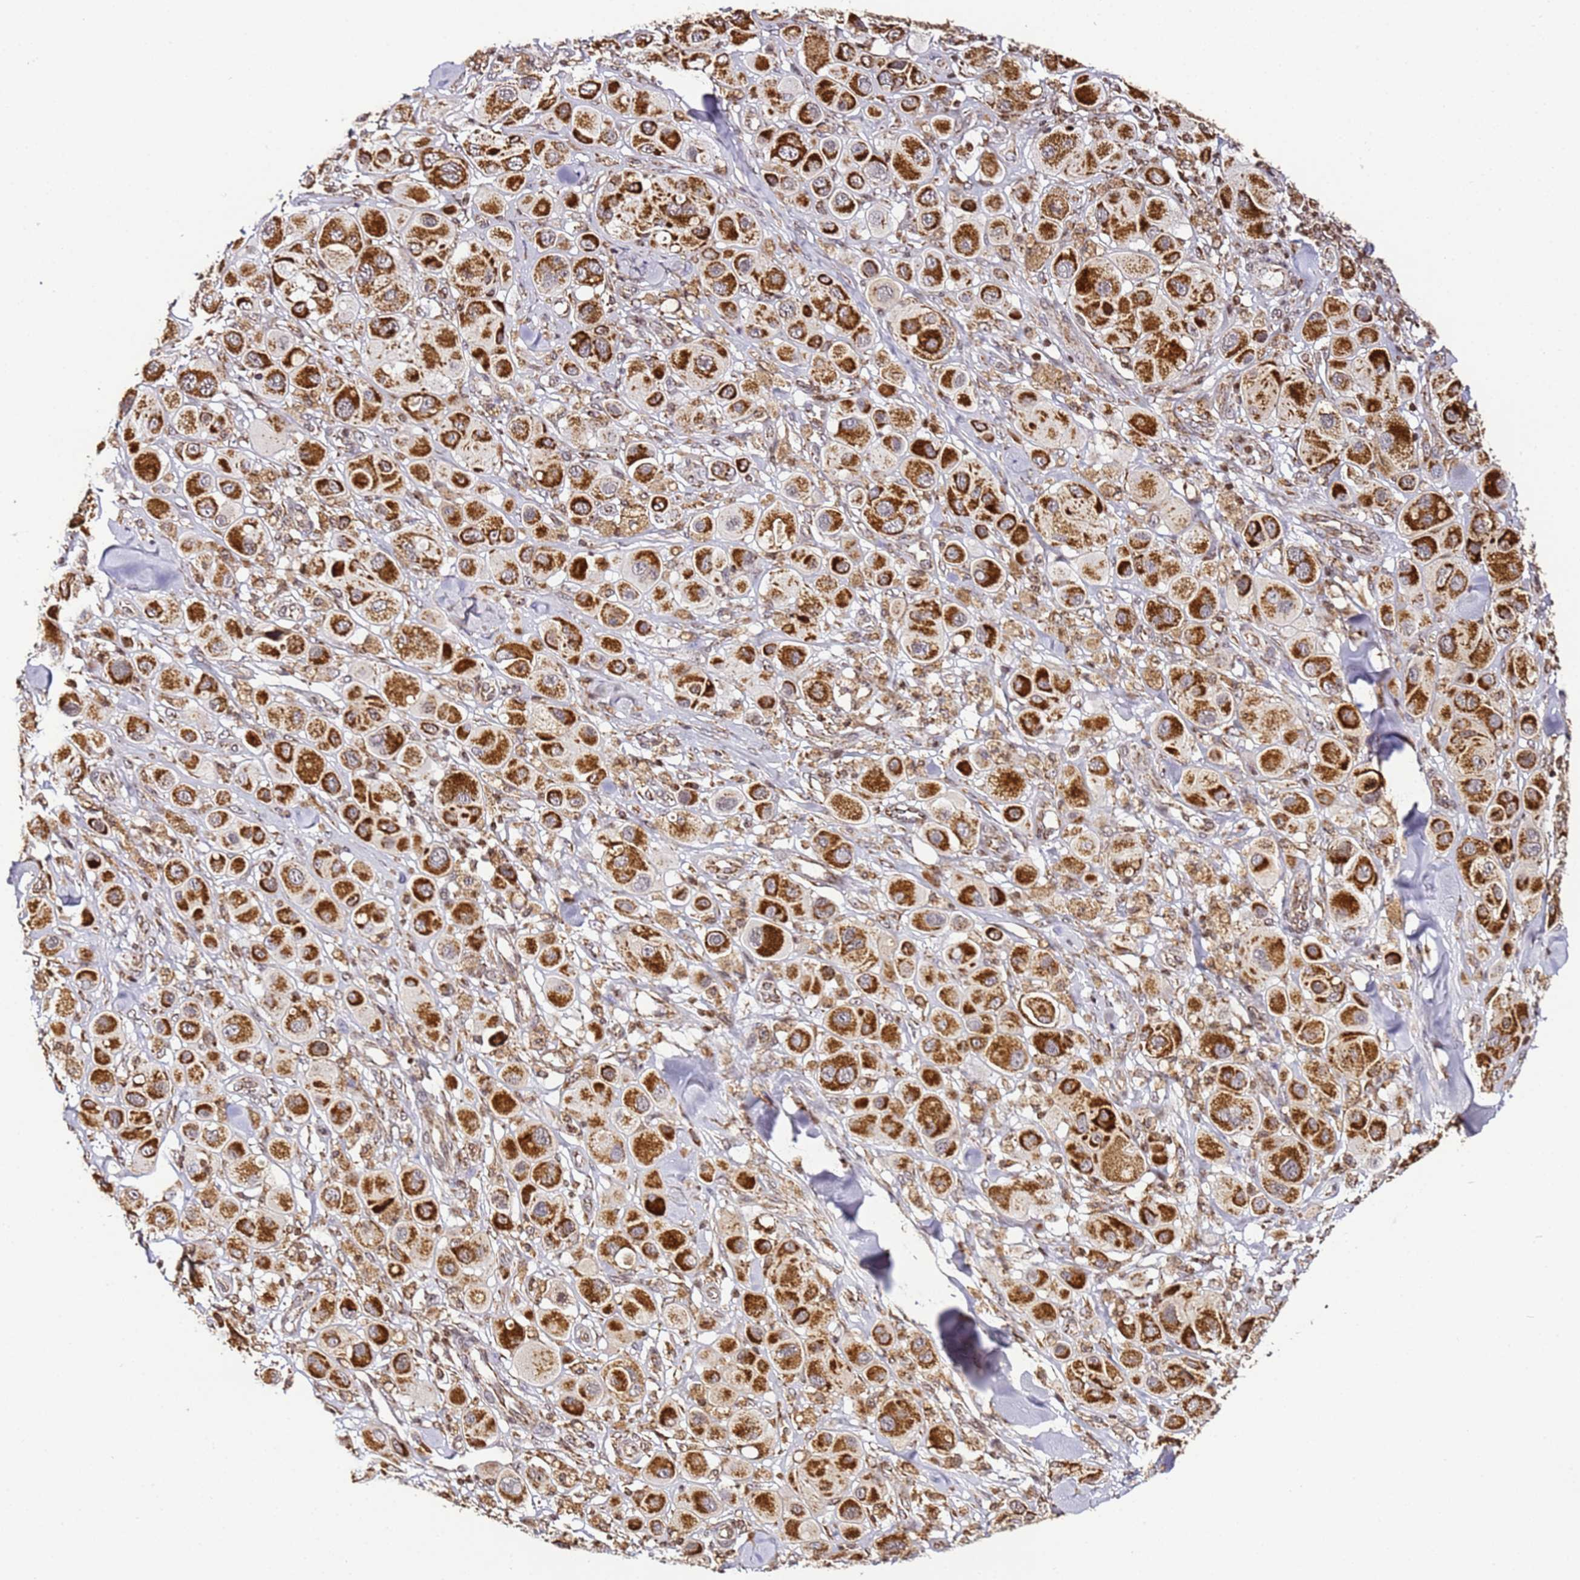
{"staining": {"intensity": "strong", "quantity": ">75%", "location": "cytoplasmic/membranous"}, "tissue": "melanoma", "cell_type": "Tumor cells", "image_type": "cancer", "snomed": [{"axis": "morphology", "description": "Malignant melanoma, Metastatic site"}, {"axis": "topography", "description": "Skin"}], "caption": "Melanoma stained for a protein displays strong cytoplasmic/membranous positivity in tumor cells. (DAB (3,3'-diaminobenzidine) IHC with brightfield microscopy, high magnification).", "gene": "HSPE1", "patient": {"sex": "male", "age": 41}}